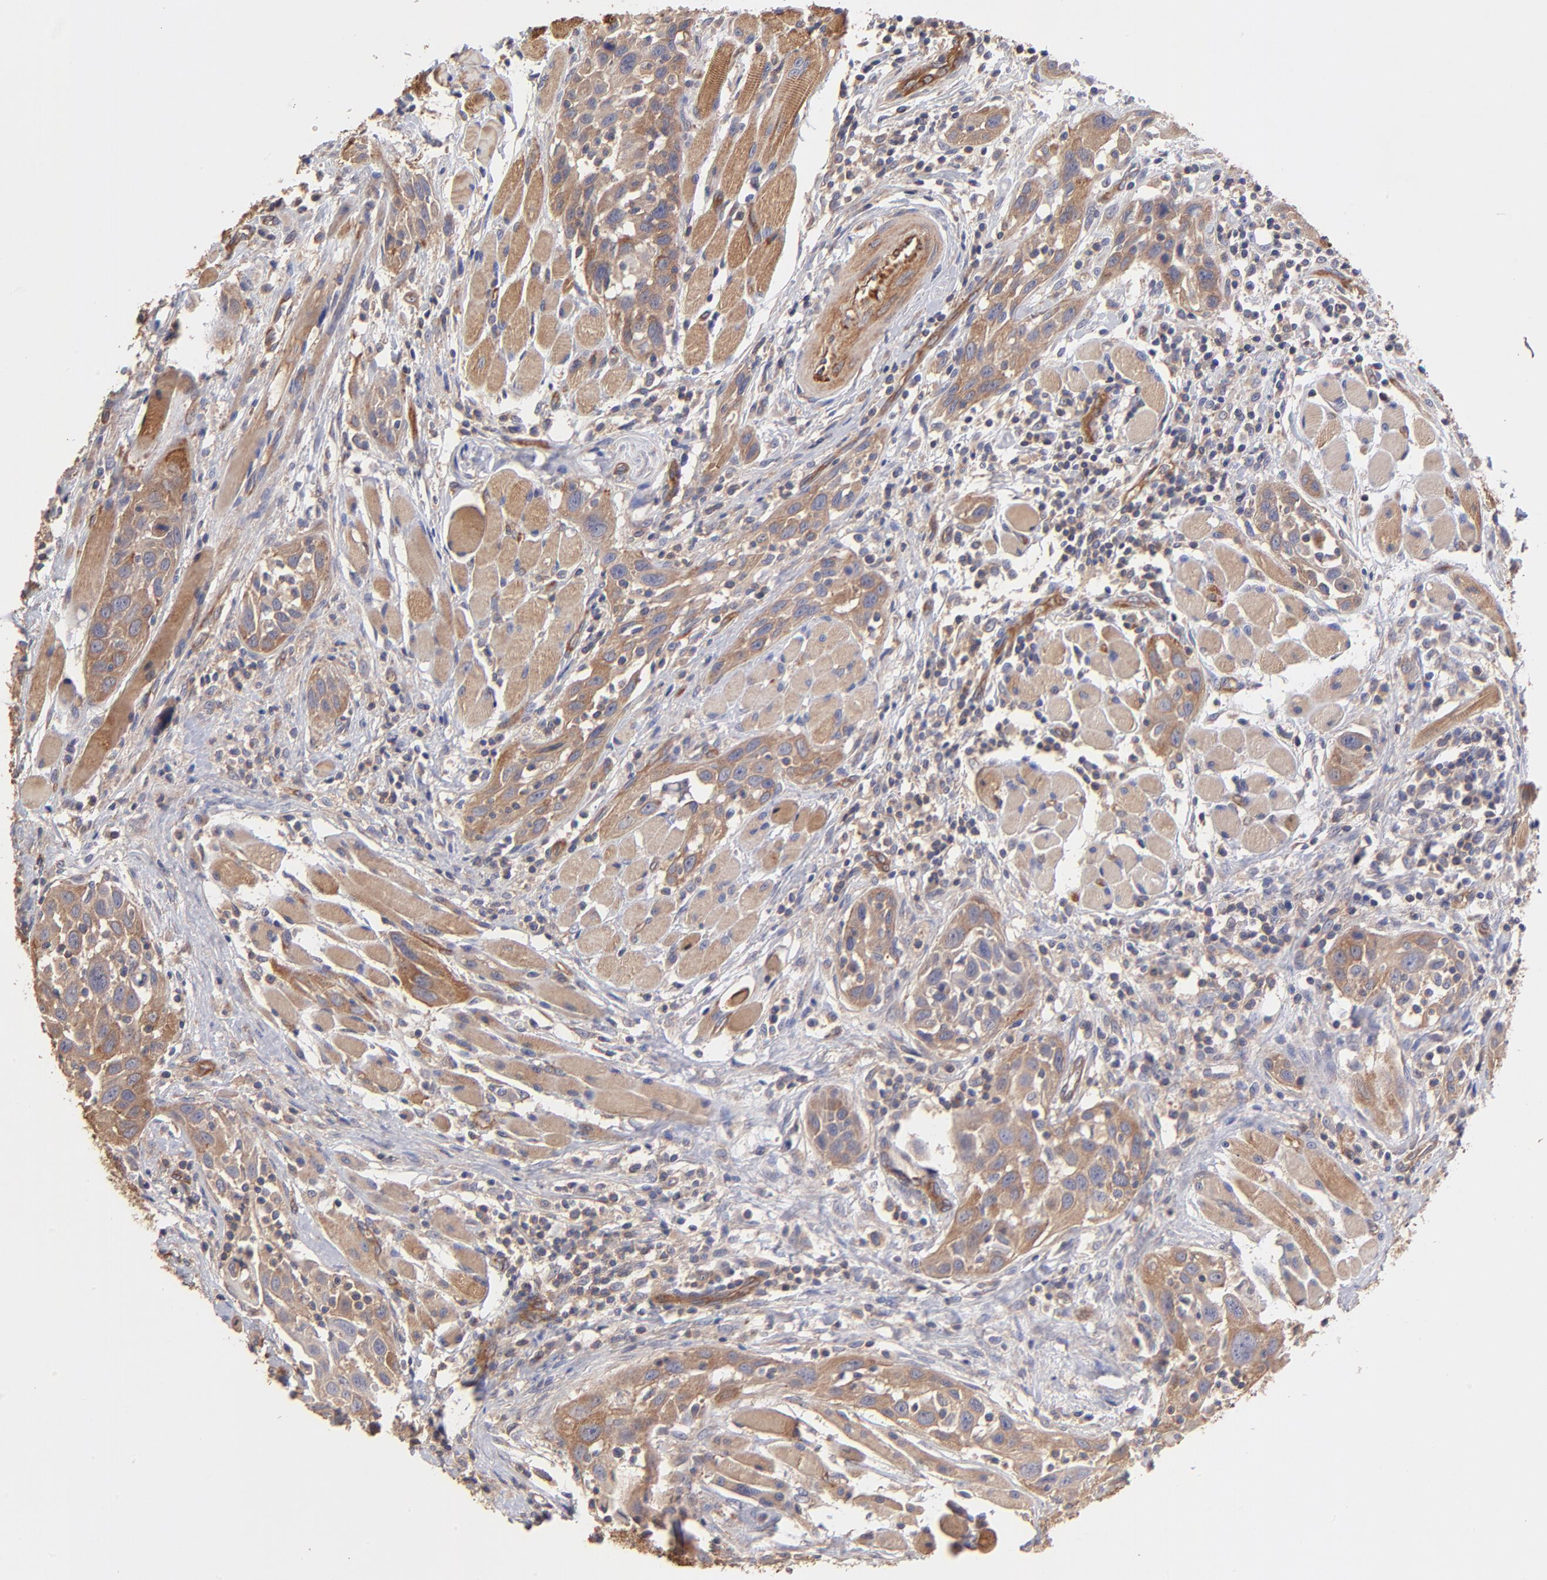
{"staining": {"intensity": "moderate", "quantity": ">75%", "location": "cytoplasmic/membranous"}, "tissue": "head and neck cancer", "cell_type": "Tumor cells", "image_type": "cancer", "snomed": [{"axis": "morphology", "description": "Squamous cell carcinoma, NOS"}, {"axis": "topography", "description": "Oral tissue"}, {"axis": "topography", "description": "Head-Neck"}], "caption": "Protein positivity by immunohistochemistry demonstrates moderate cytoplasmic/membranous positivity in approximately >75% of tumor cells in squamous cell carcinoma (head and neck).", "gene": "ASB7", "patient": {"sex": "female", "age": 50}}